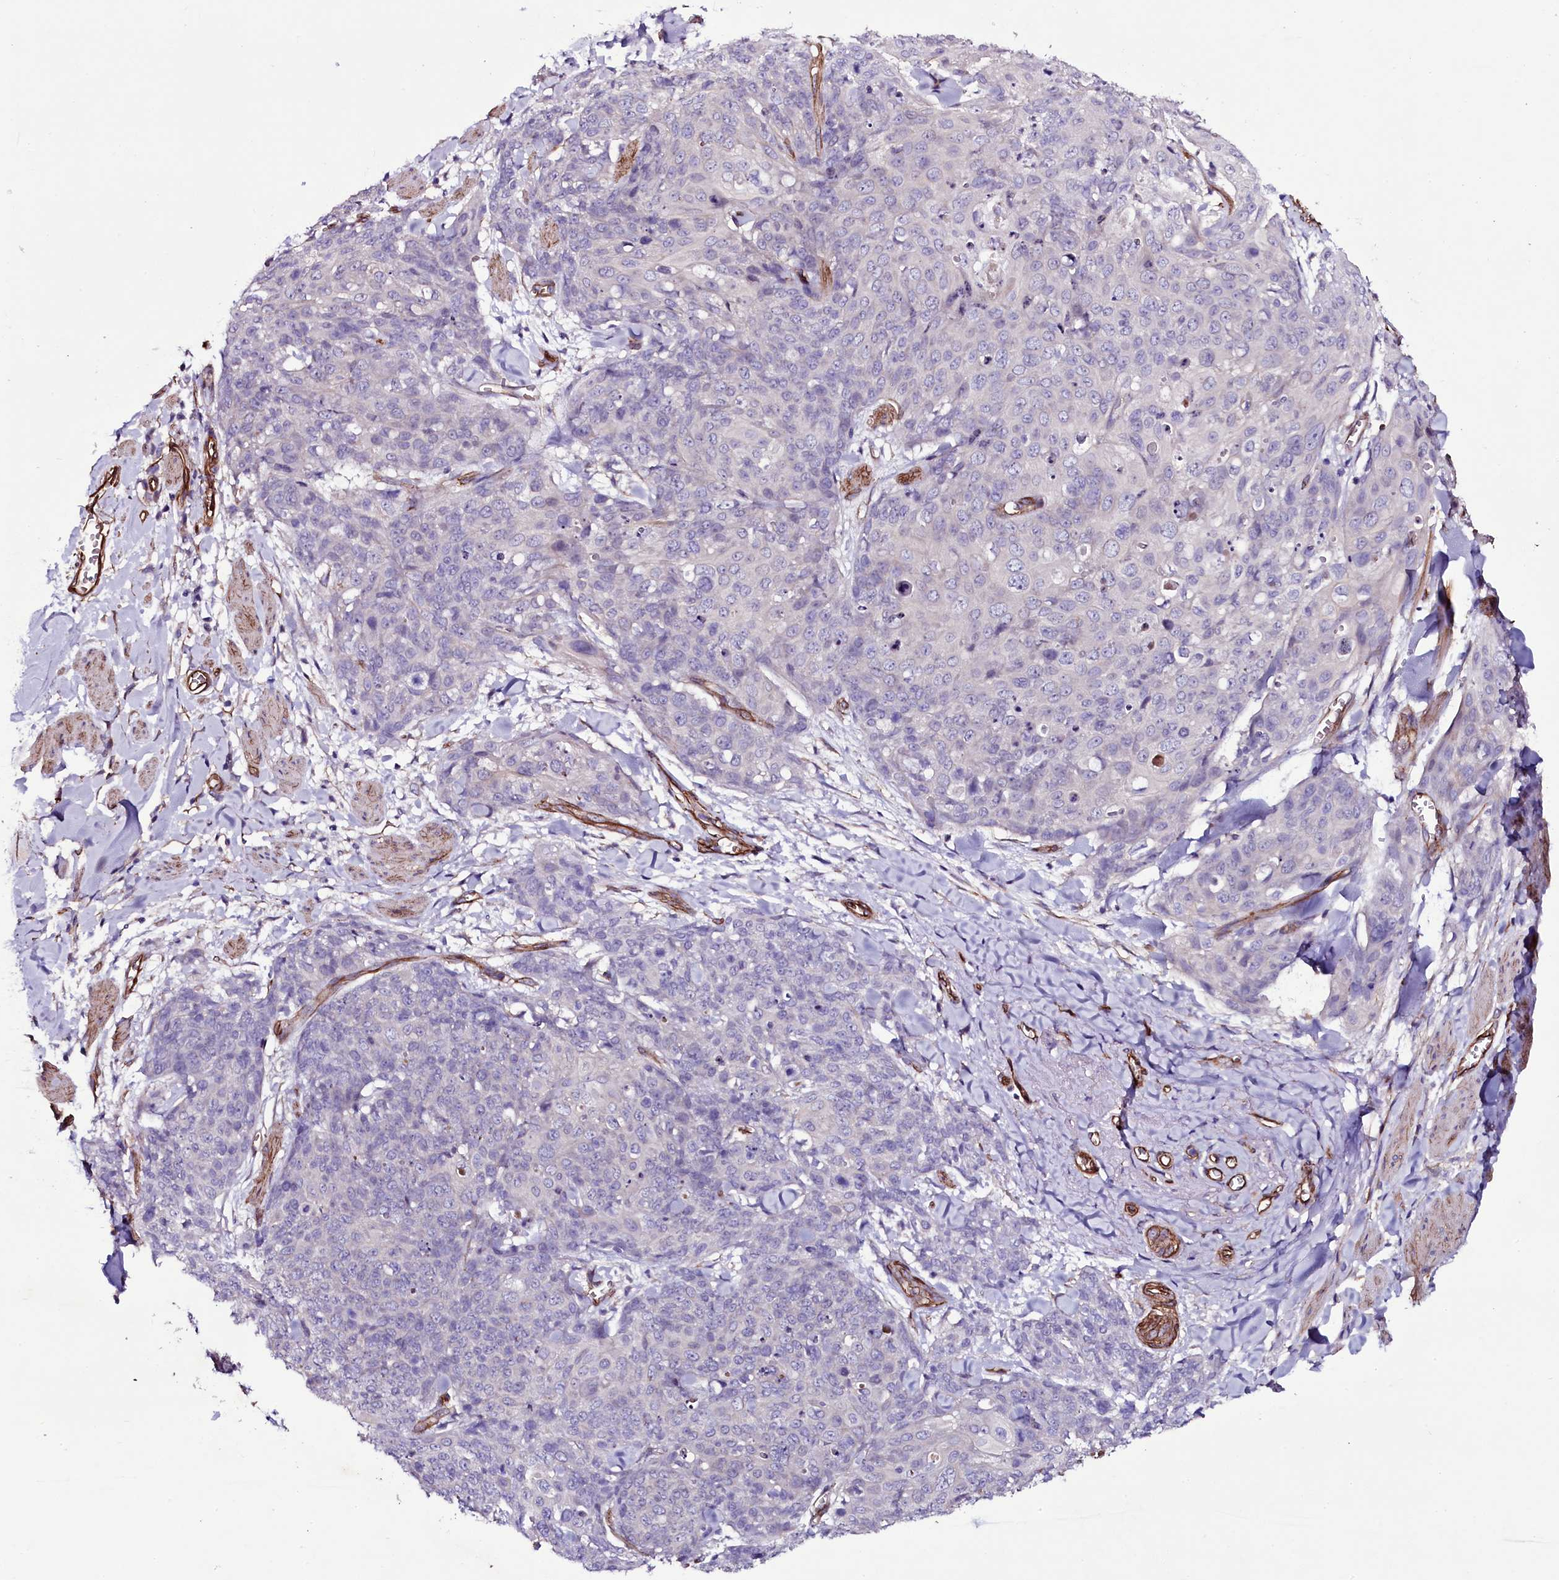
{"staining": {"intensity": "negative", "quantity": "none", "location": "none"}, "tissue": "skin cancer", "cell_type": "Tumor cells", "image_type": "cancer", "snomed": [{"axis": "morphology", "description": "Squamous cell carcinoma, NOS"}, {"axis": "topography", "description": "Skin"}, {"axis": "topography", "description": "Vulva"}], "caption": "Immunohistochemistry (IHC) micrograph of neoplastic tissue: human skin cancer stained with DAB exhibits no significant protein expression in tumor cells.", "gene": "MEX3C", "patient": {"sex": "female", "age": 85}}